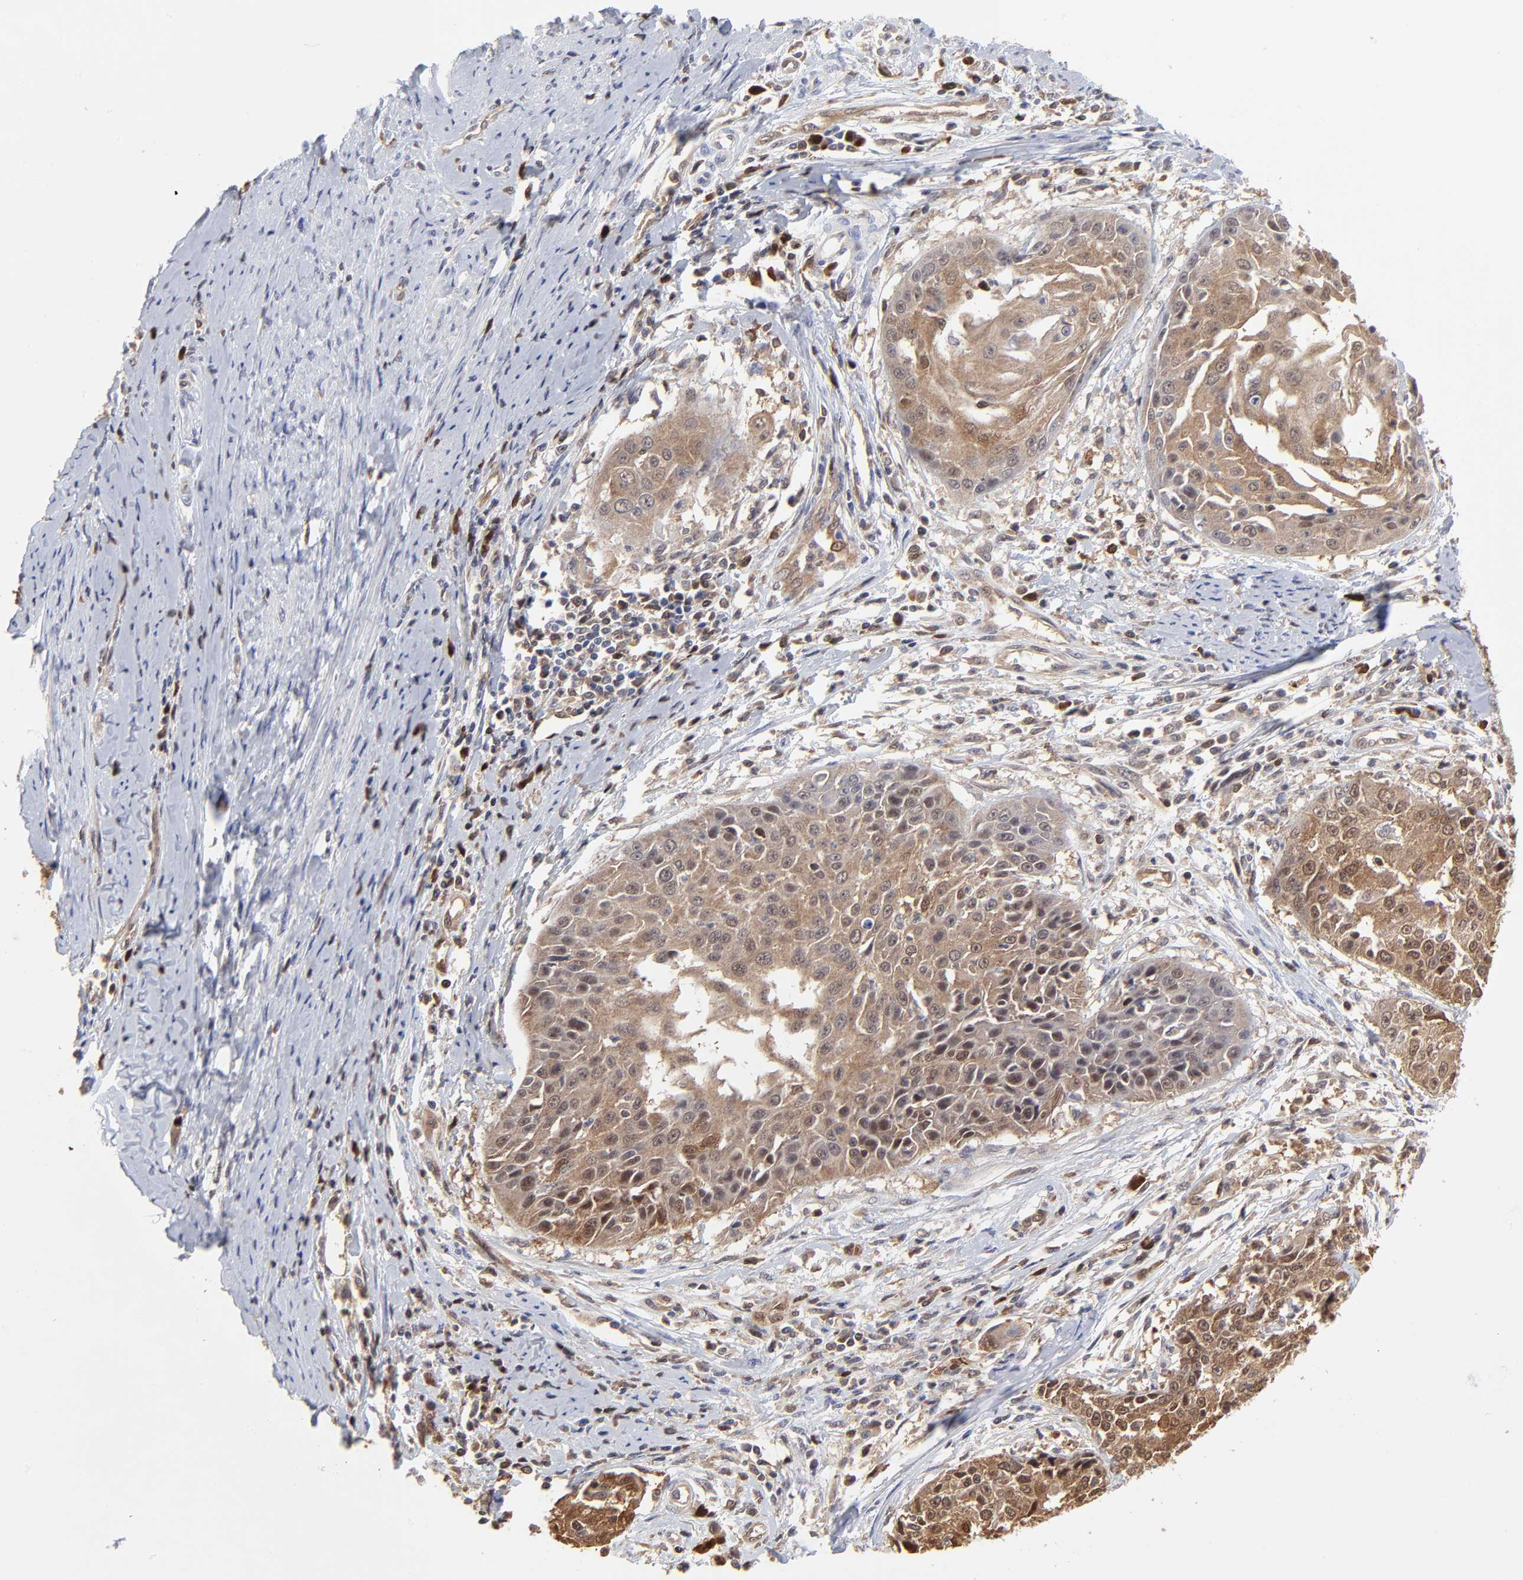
{"staining": {"intensity": "moderate", "quantity": ">75%", "location": "cytoplasmic/membranous"}, "tissue": "cervical cancer", "cell_type": "Tumor cells", "image_type": "cancer", "snomed": [{"axis": "morphology", "description": "Squamous cell carcinoma, NOS"}, {"axis": "topography", "description": "Cervix"}], "caption": "Cervical squamous cell carcinoma tissue exhibits moderate cytoplasmic/membranous positivity in about >75% of tumor cells, visualized by immunohistochemistry.", "gene": "CASP3", "patient": {"sex": "female", "age": 64}}